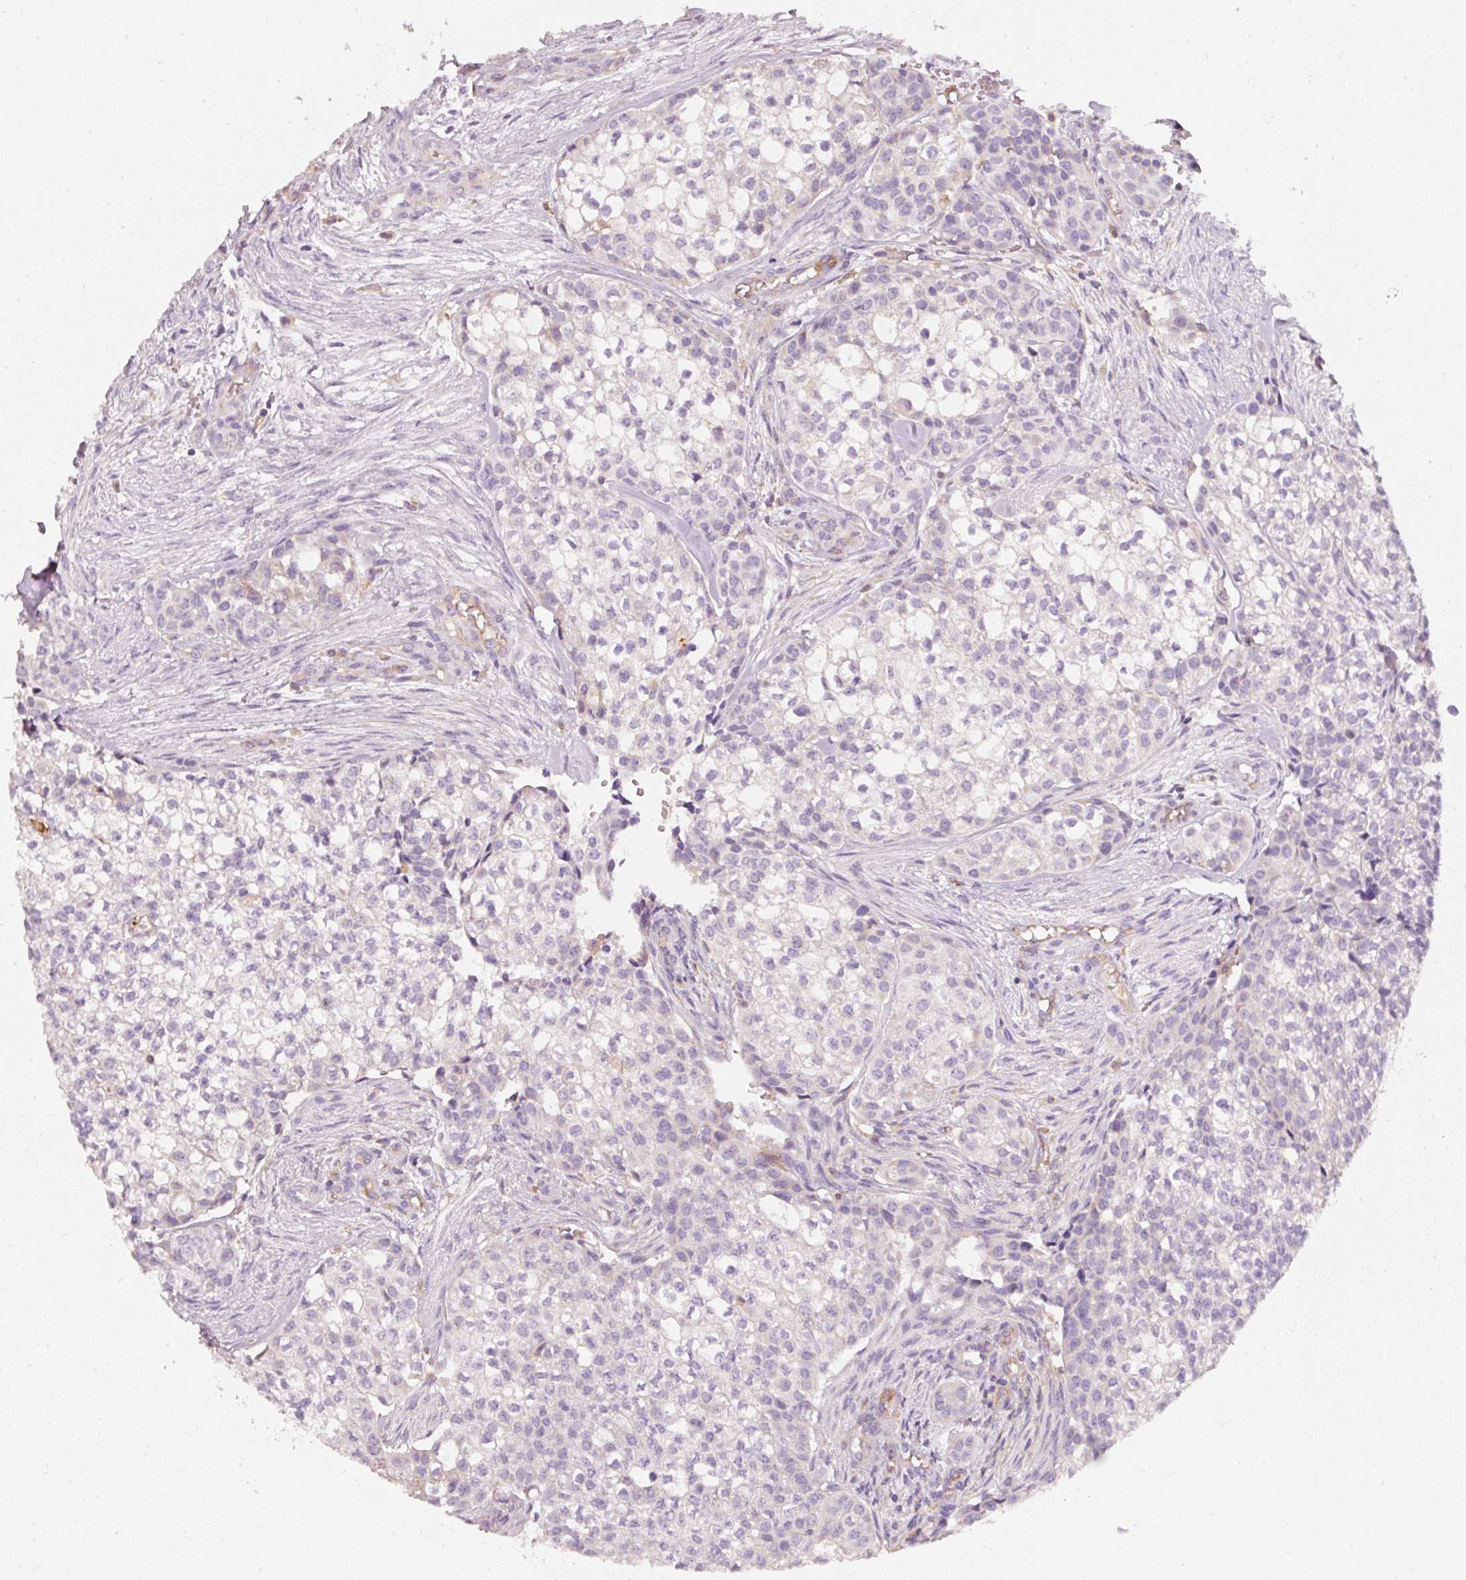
{"staining": {"intensity": "negative", "quantity": "none", "location": "none"}, "tissue": "head and neck cancer", "cell_type": "Tumor cells", "image_type": "cancer", "snomed": [{"axis": "morphology", "description": "Adenocarcinoma, NOS"}, {"axis": "topography", "description": "Head-Neck"}], "caption": "The histopathology image exhibits no significant staining in tumor cells of adenocarcinoma (head and neck).", "gene": "IQGAP2", "patient": {"sex": "male", "age": 81}}